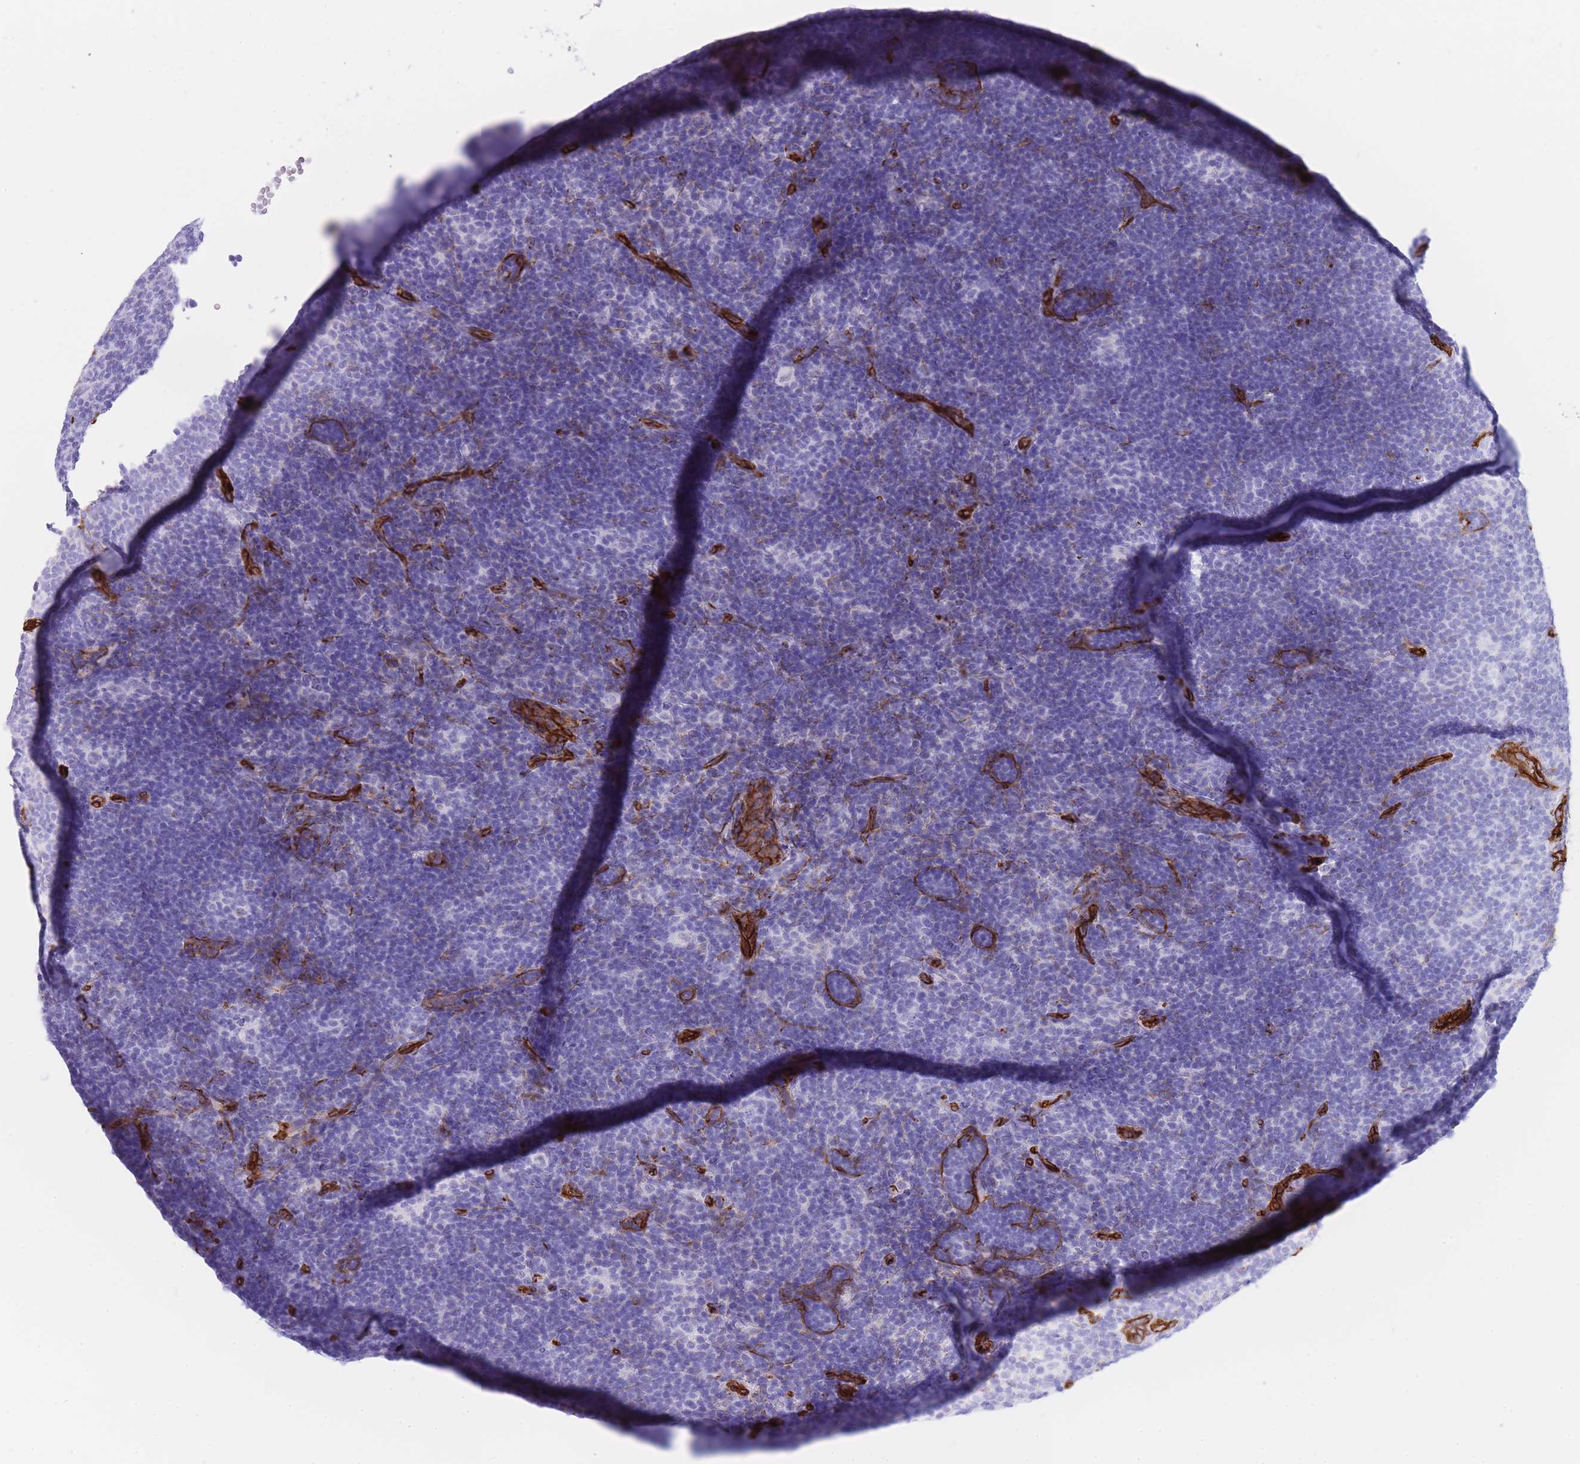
{"staining": {"intensity": "negative", "quantity": "none", "location": "none"}, "tissue": "lymphoma", "cell_type": "Tumor cells", "image_type": "cancer", "snomed": [{"axis": "morphology", "description": "Hodgkin's disease, NOS"}, {"axis": "topography", "description": "Lymph node"}], "caption": "Tumor cells are negative for protein expression in human Hodgkin's disease. (DAB (3,3'-diaminobenzidine) immunohistochemistry with hematoxylin counter stain).", "gene": "CAVIN1", "patient": {"sex": "female", "age": 57}}